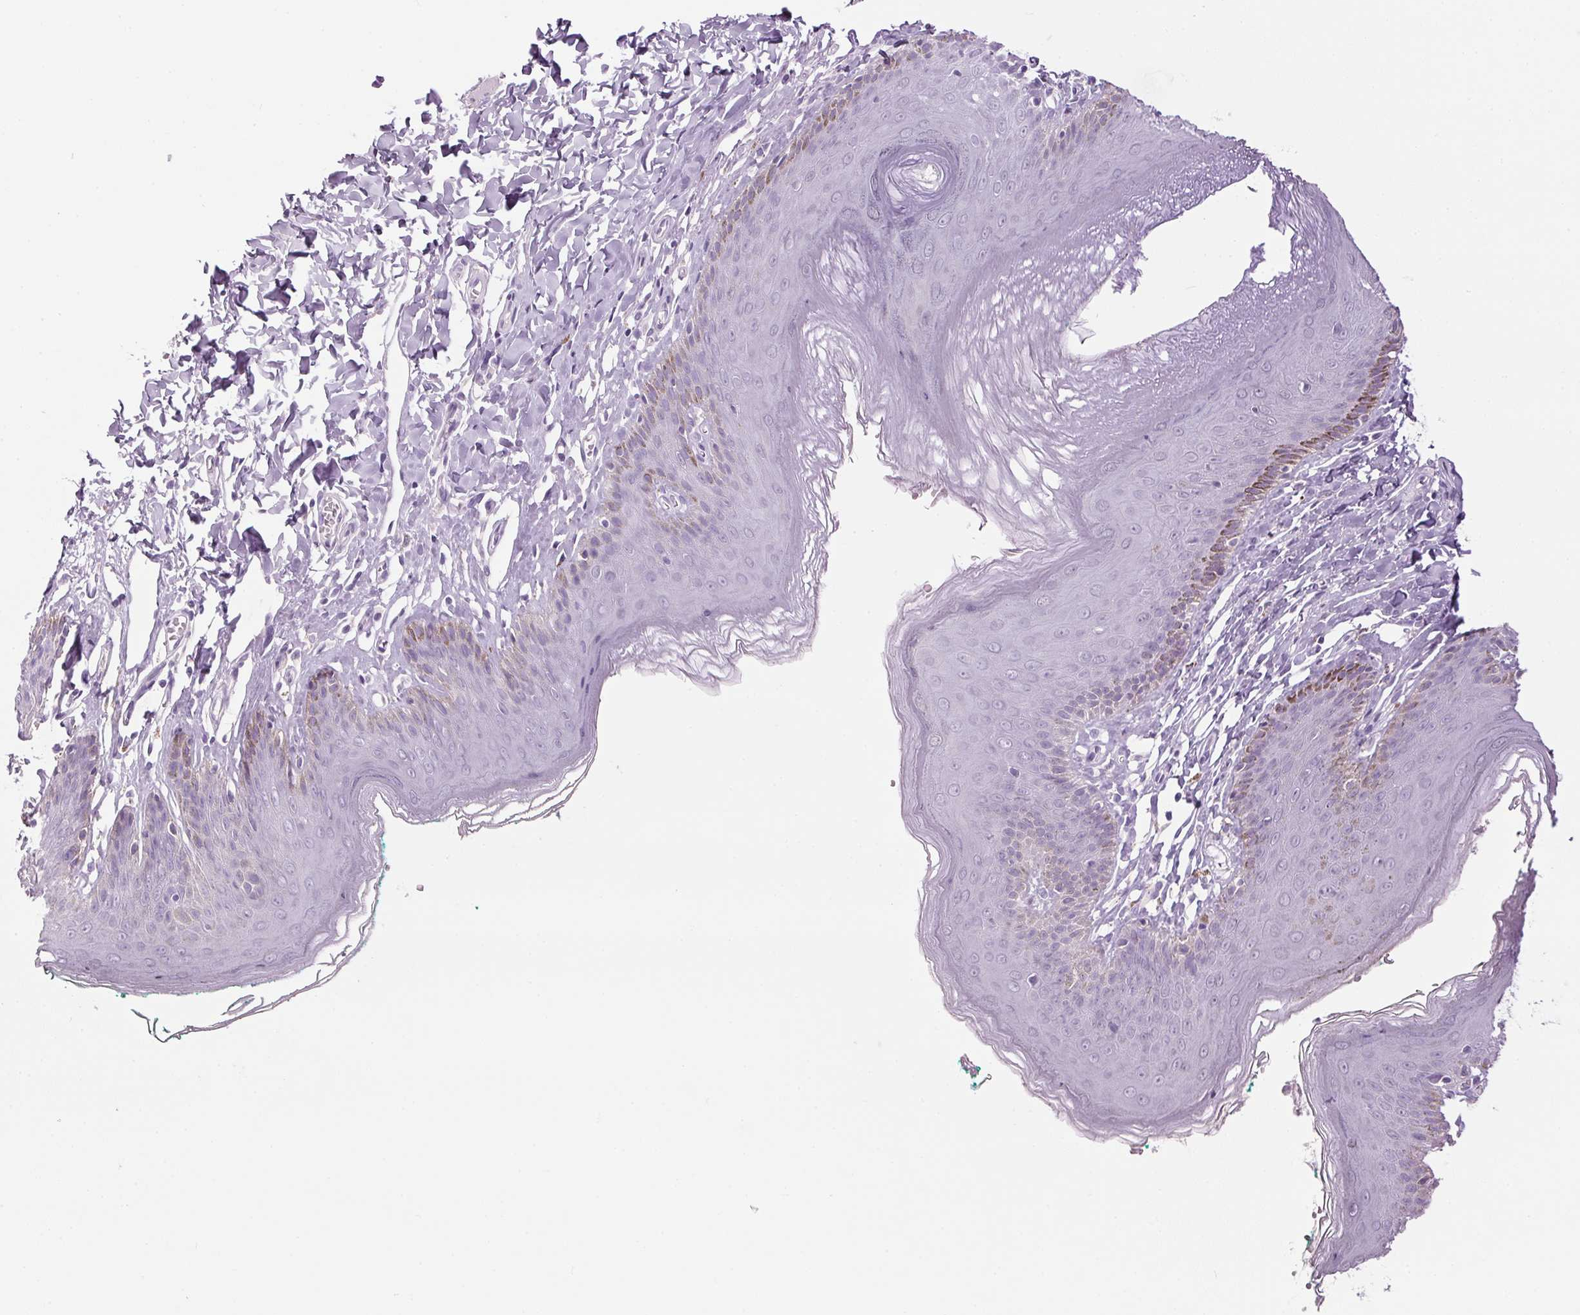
{"staining": {"intensity": "negative", "quantity": "none", "location": "none"}, "tissue": "skin", "cell_type": "Epidermal cells", "image_type": "normal", "snomed": [{"axis": "morphology", "description": "Normal tissue, NOS"}, {"axis": "topography", "description": "Vulva"}, {"axis": "topography", "description": "Peripheral nerve tissue"}], "caption": "The histopathology image reveals no staining of epidermal cells in benign skin. Nuclei are stained in blue.", "gene": "PPP1R1A", "patient": {"sex": "female", "age": 66}}